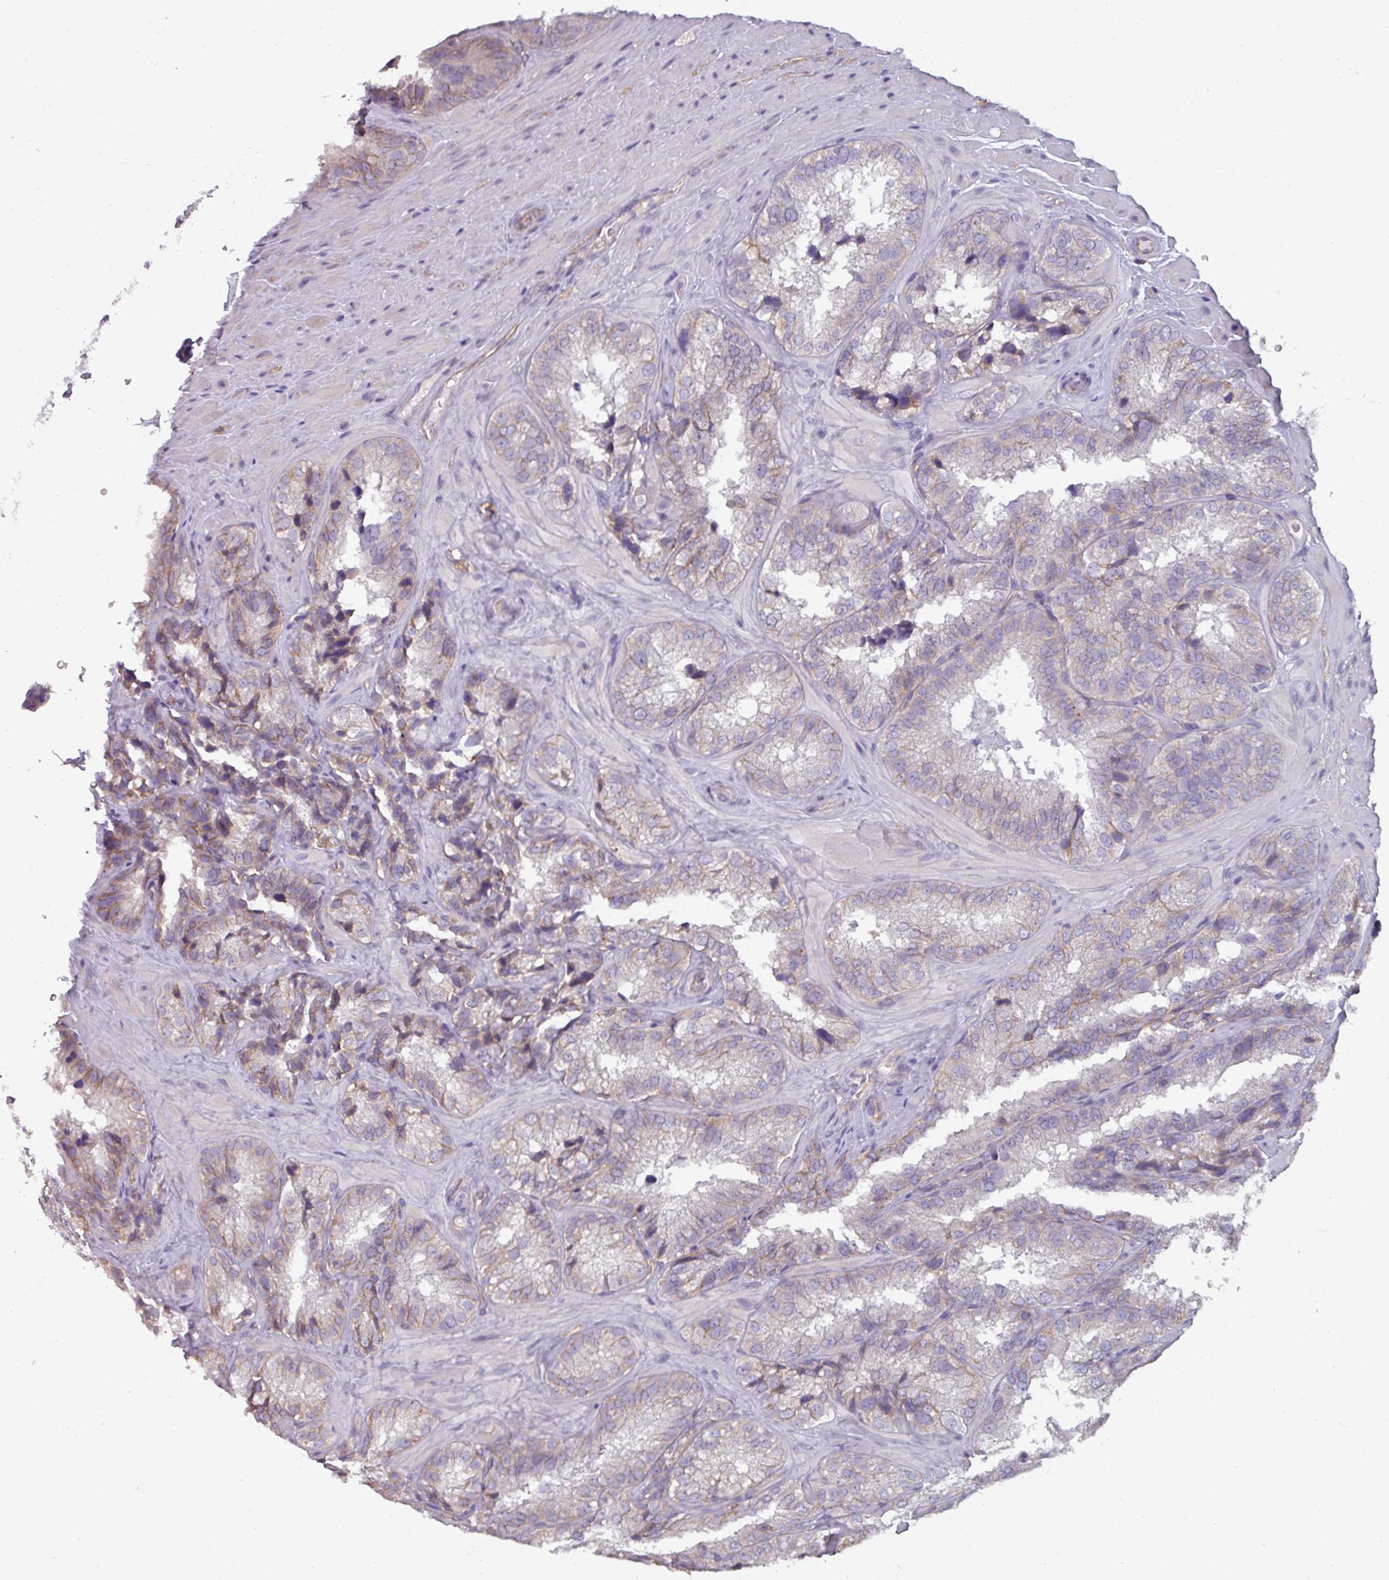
{"staining": {"intensity": "weak", "quantity": "25%-75%", "location": "cytoplasmic/membranous"}, "tissue": "seminal vesicle", "cell_type": "Glandular cells", "image_type": "normal", "snomed": [{"axis": "morphology", "description": "Normal tissue, NOS"}, {"axis": "topography", "description": "Seminal veicle"}], "caption": "This is an image of immunohistochemistry staining of unremarkable seminal vesicle, which shows weak positivity in the cytoplasmic/membranous of glandular cells.", "gene": "BUD23", "patient": {"sex": "male", "age": 58}}